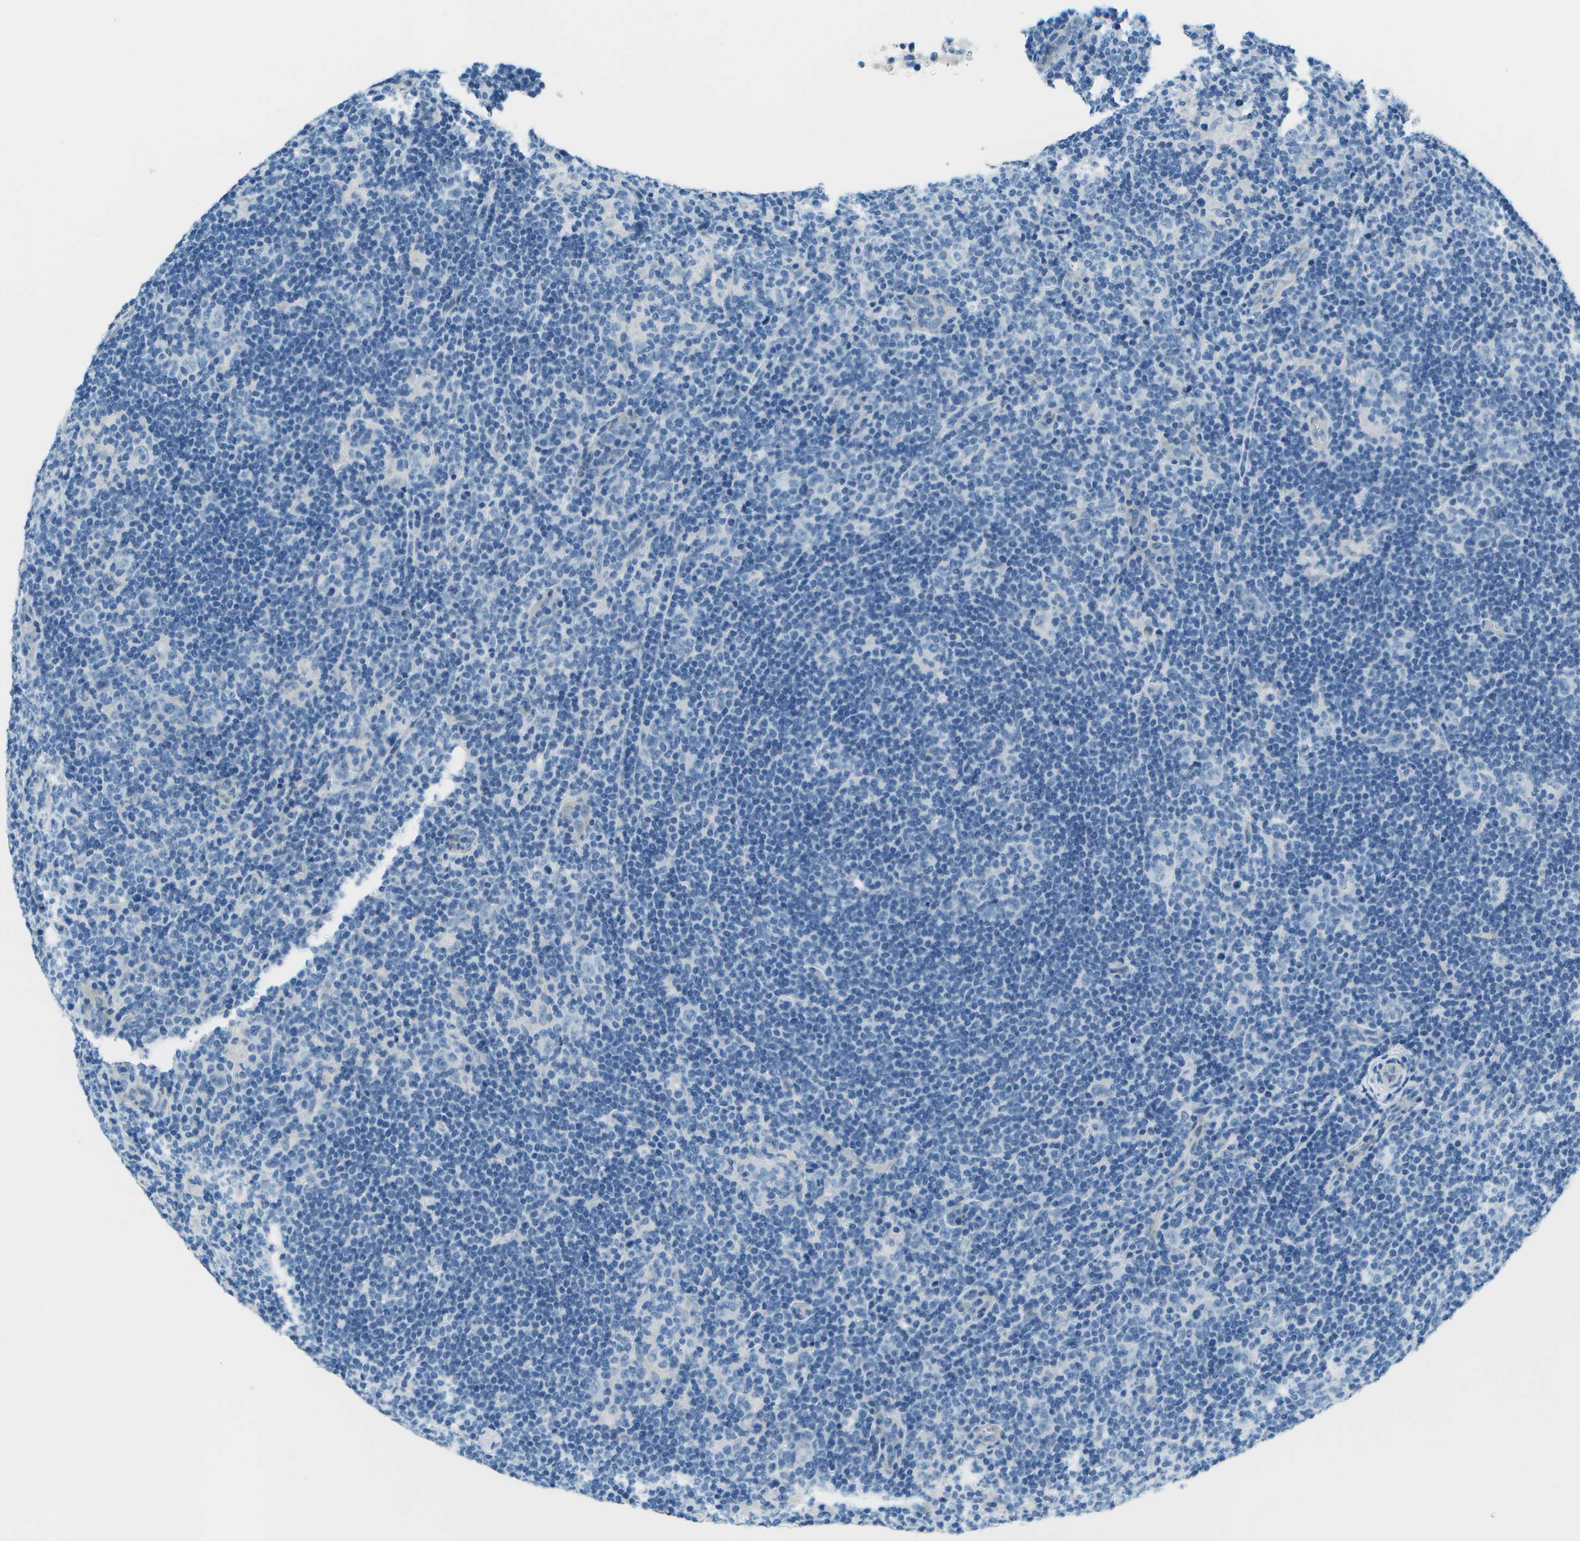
{"staining": {"intensity": "negative", "quantity": "none", "location": "none"}, "tissue": "lymphoma", "cell_type": "Tumor cells", "image_type": "cancer", "snomed": [{"axis": "morphology", "description": "Hodgkin's disease, NOS"}, {"axis": "topography", "description": "Lymph node"}], "caption": "Hodgkin's disease stained for a protein using immunohistochemistry displays no expression tumor cells.", "gene": "SLC16A10", "patient": {"sex": "female", "age": 57}}